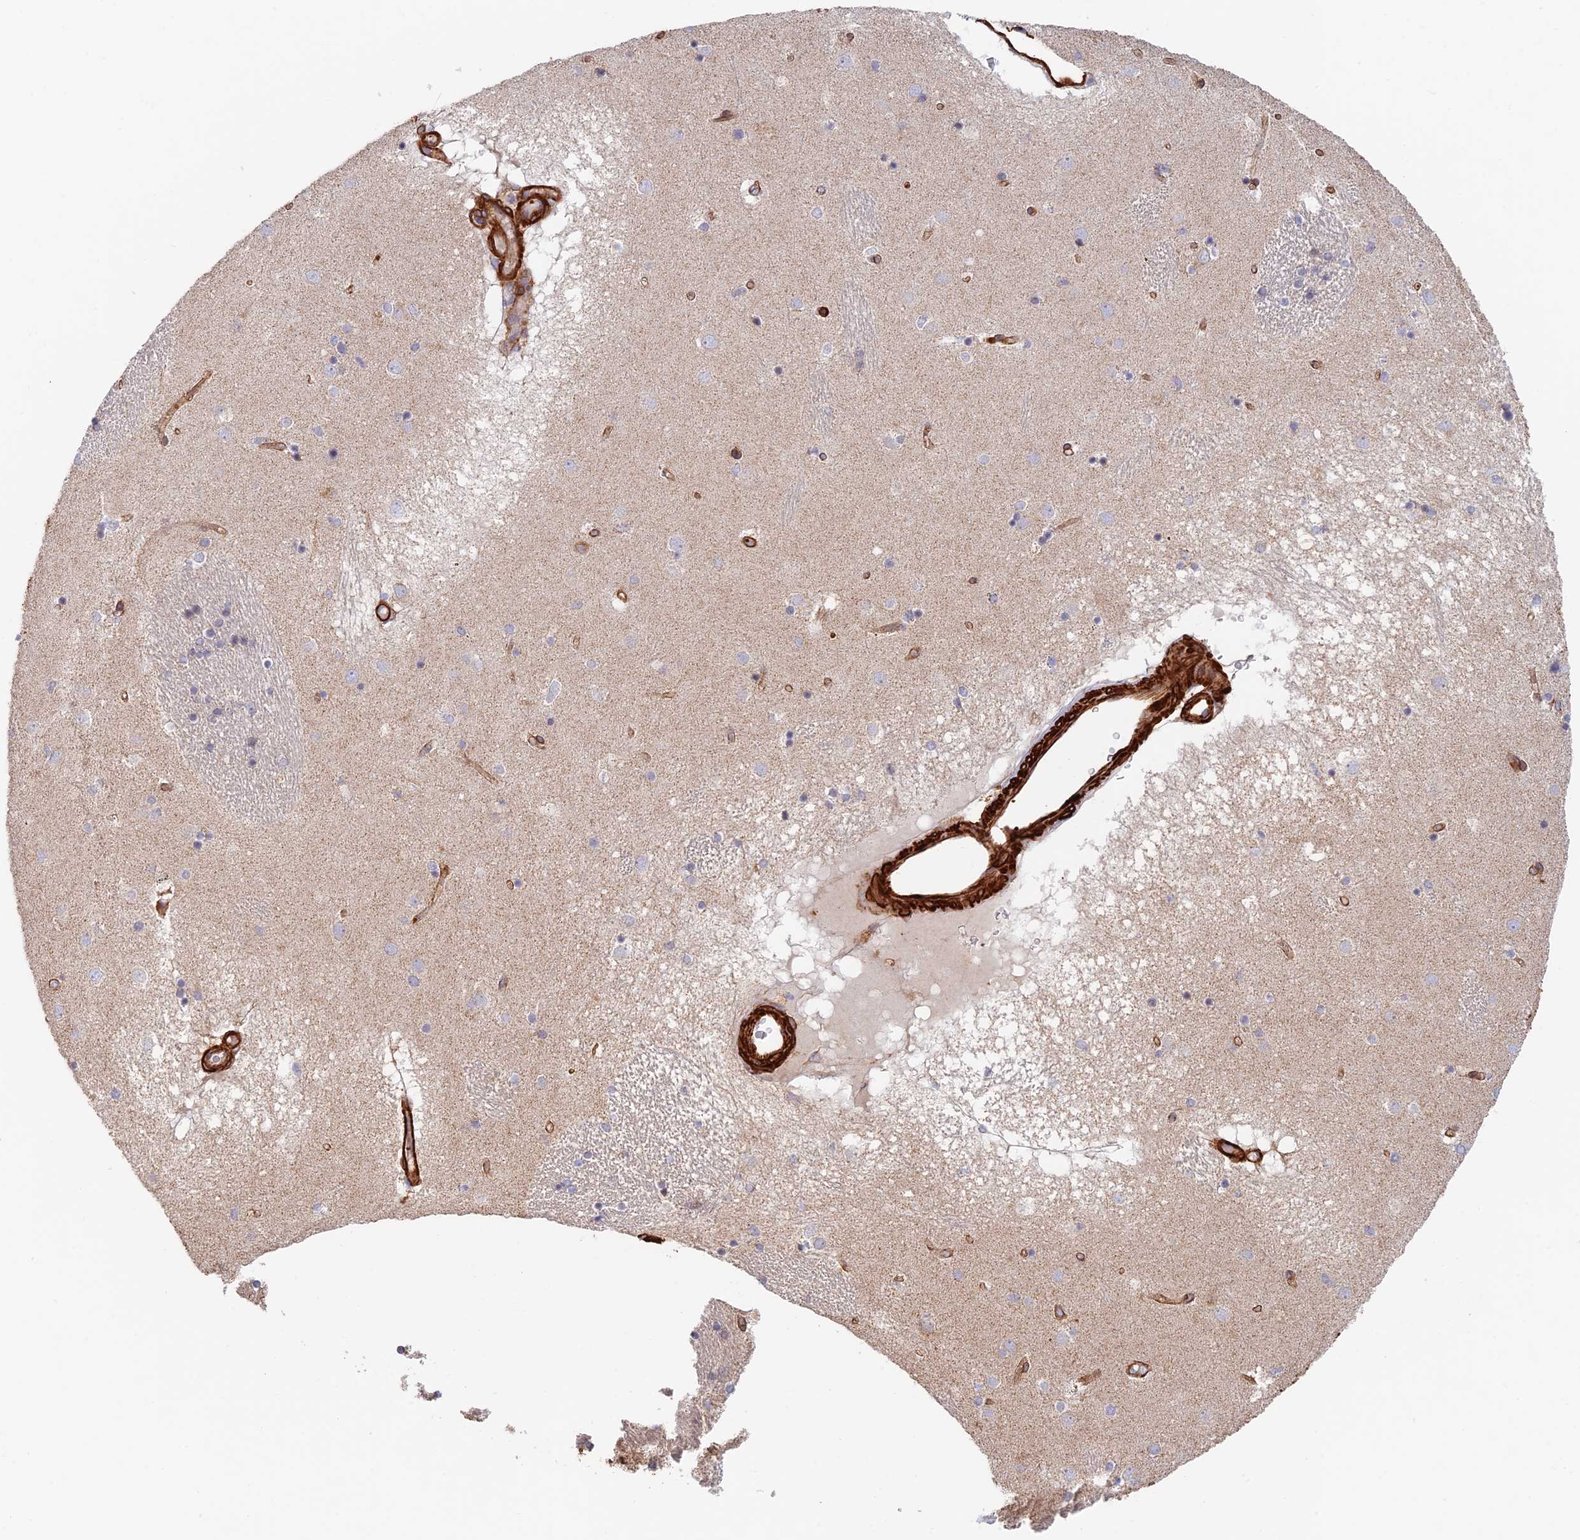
{"staining": {"intensity": "negative", "quantity": "none", "location": "none"}, "tissue": "caudate", "cell_type": "Glial cells", "image_type": "normal", "snomed": [{"axis": "morphology", "description": "Normal tissue, NOS"}, {"axis": "topography", "description": "Lateral ventricle wall"}], "caption": "A high-resolution histopathology image shows immunohistochemistry (IHC) staining of benign caudate, which reveals no significant expression in glial cells. The staining was performed using DAB to visualize the protein expression in brown, while the nuclei were stained in blue with hematoxylin (Magnification: 20x).", "gene": "PAK4", "patient": {"sex": "male", "age": 70}}